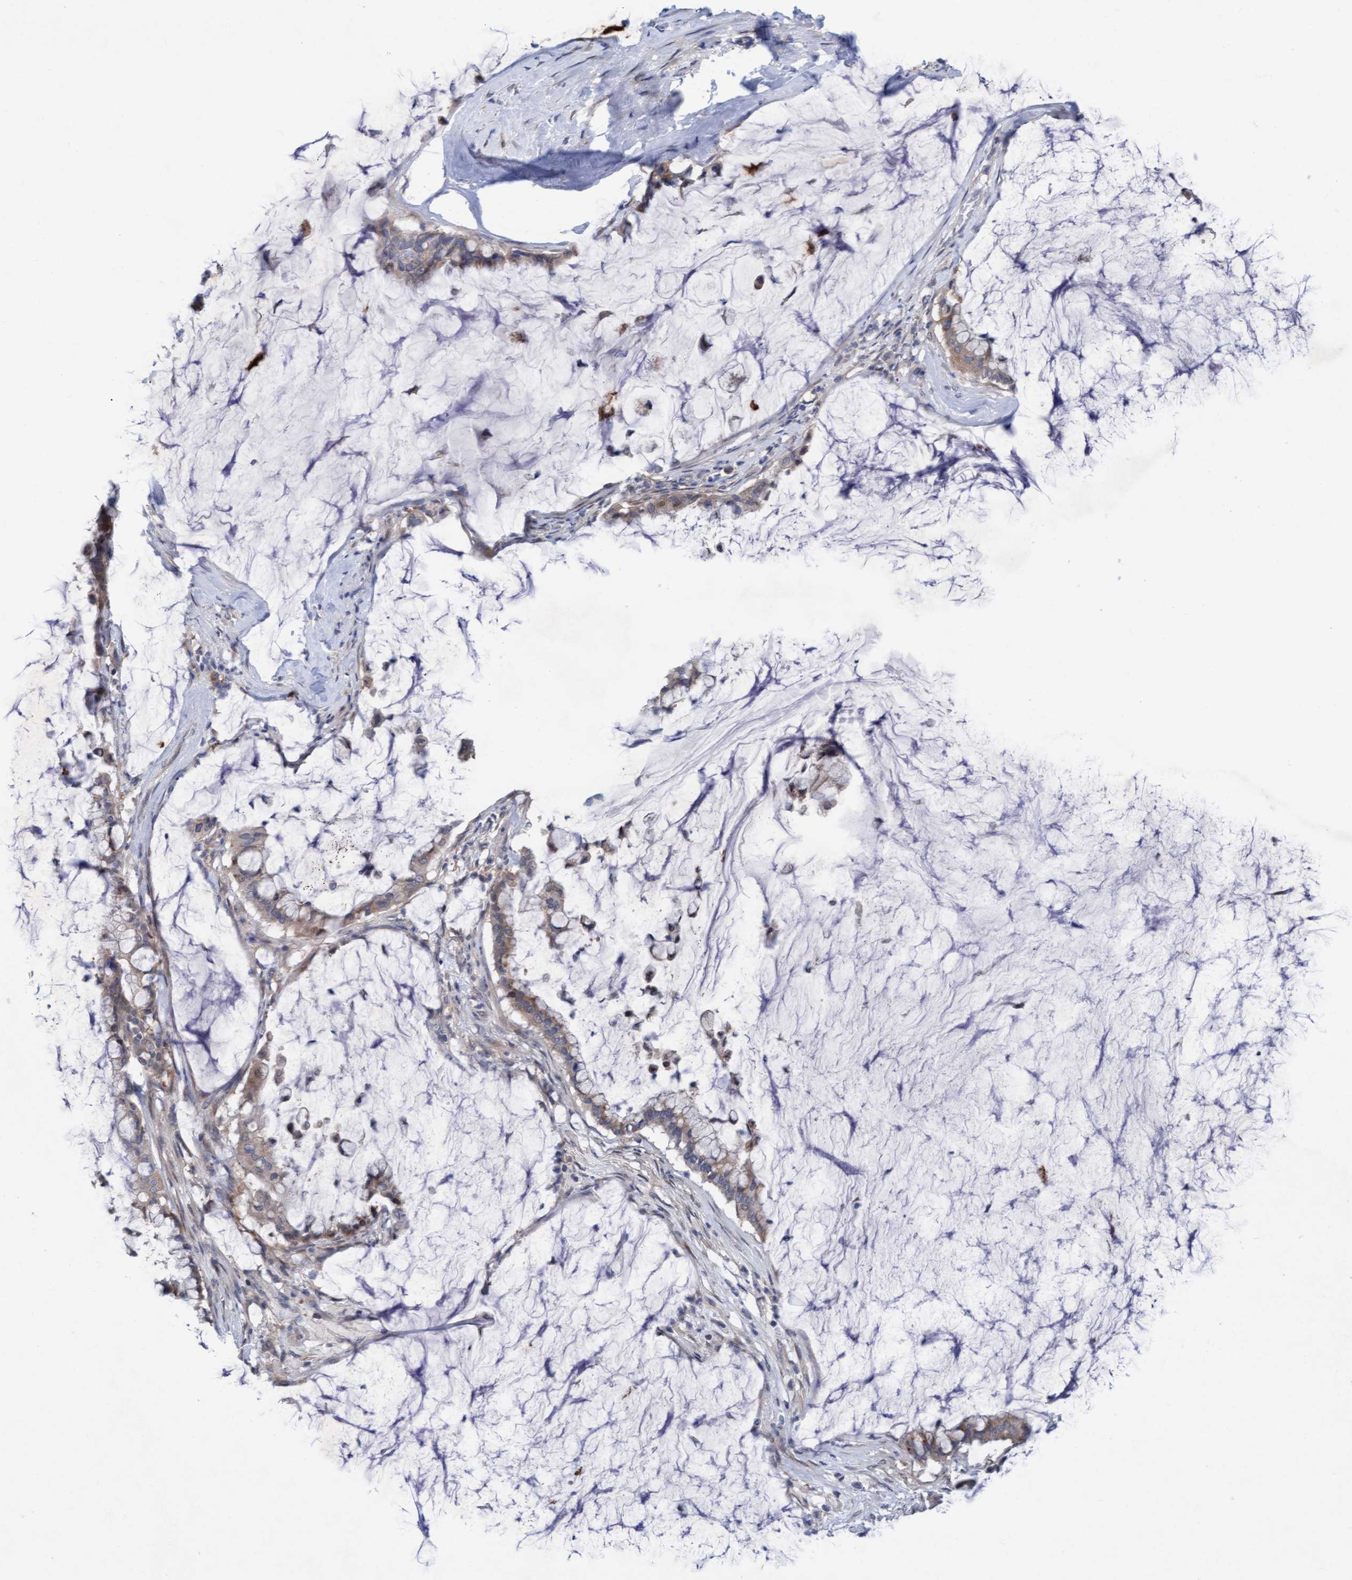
{"staining": {"intensity": "weak", "quantity": ">75%", "location": "cytoplasmic/membranous"}, "tissue": "pancreatic cancer", "cell_type": "Tumor cells", "image_type": "cancer", "snomed": [{"axis": "morphology", "description": "Adenocarcinoma, NOS"}, {"axis": "topography", "description": "Pancreas"}], "caption": "Protein expression analysis of human pancreatic cancer reveals weak cytoplasmic/membranous staining in approximately >75% of tumor cells. The protein of interest is stained brown, and the nuclei are stained in blue (DAB IHC with brightfield microscopy, high magnification).", "gene": "PLCD1", "patient": {"sex": "male", "age": 41}}